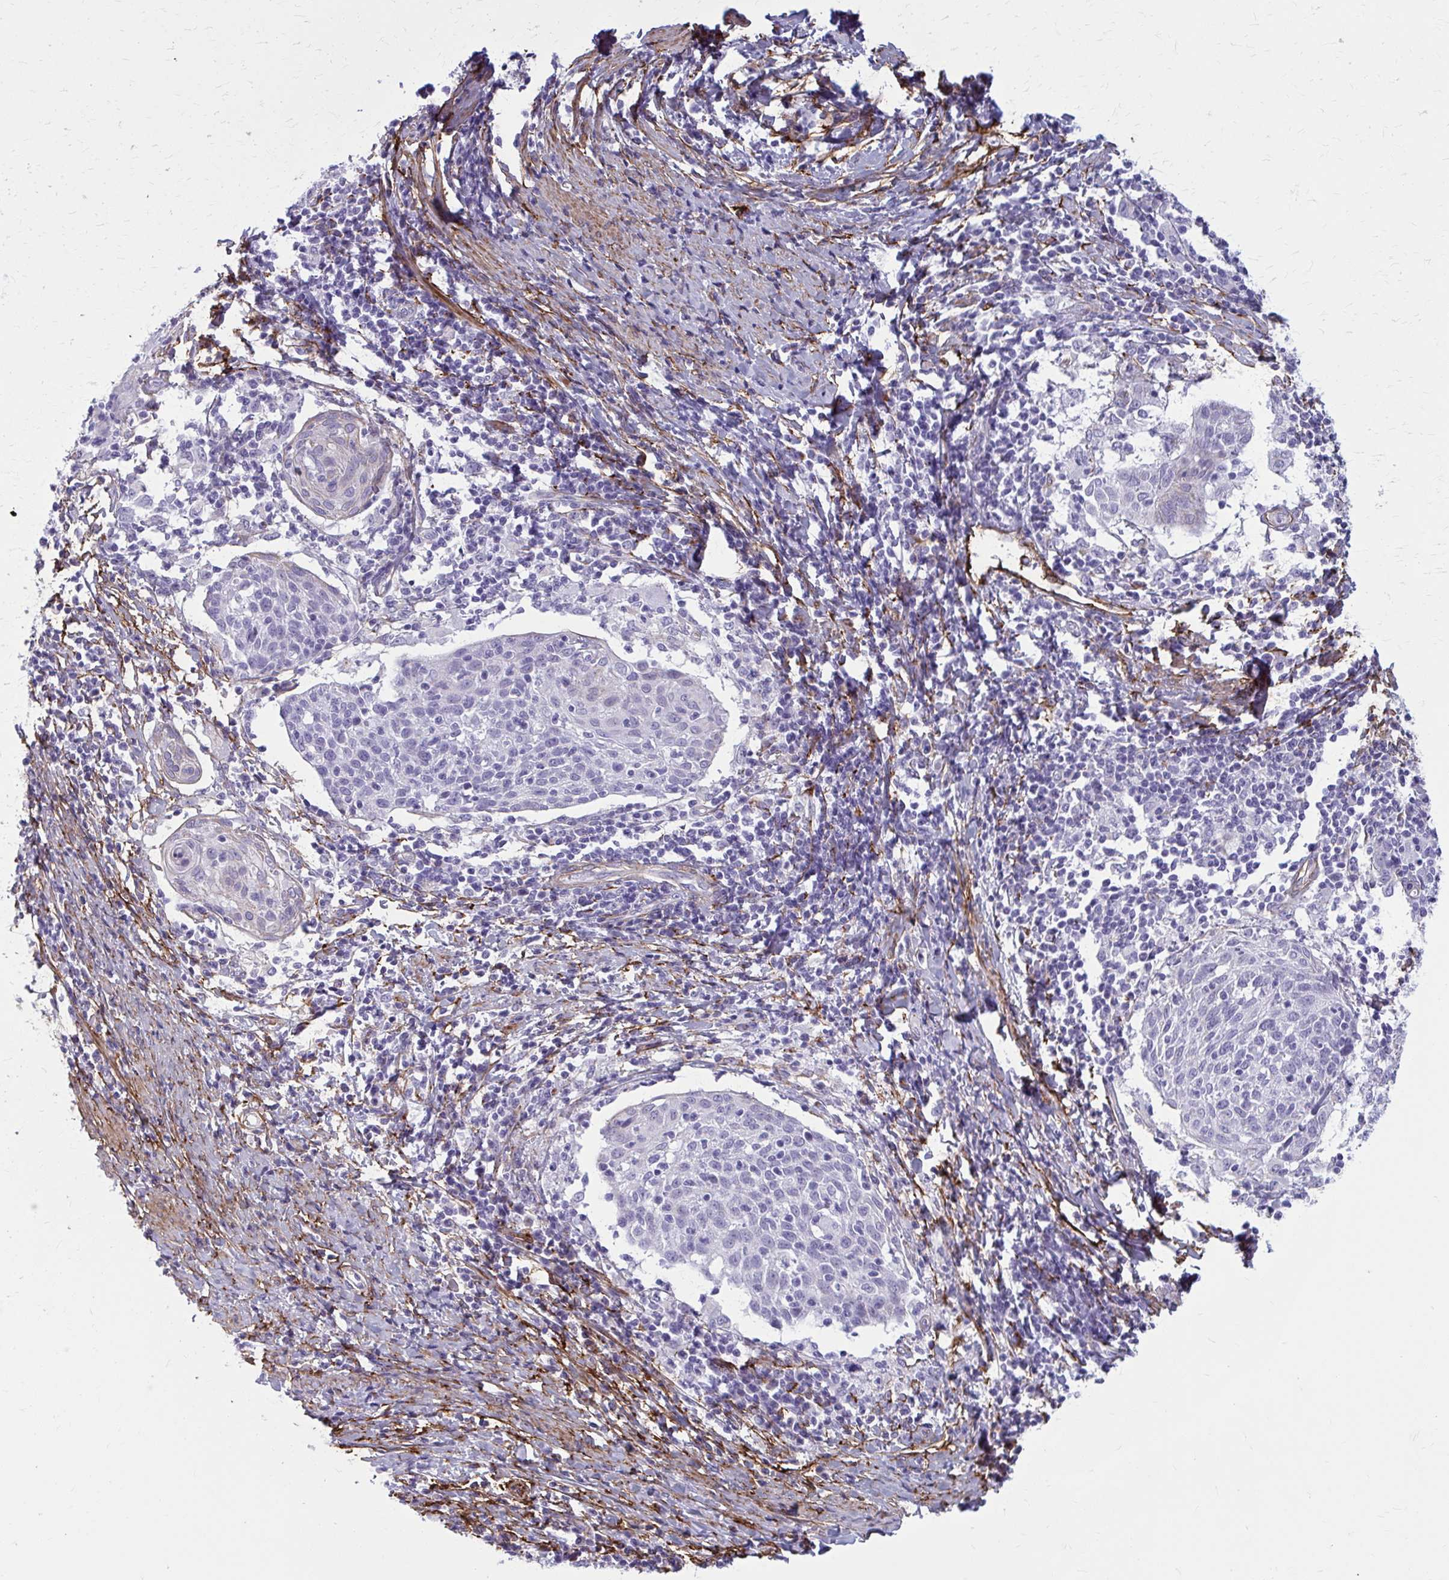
{"staining": {"intensity": "negative", "quantity": "none", "location": "none"}, "tissue": "cervical cancer", "cell_type": "Tumor cells", "image_type": "cancer", "snomed": [{"axis": "morphology", "description": "Squamous cell carcinoma, NOS"}, {"axis": "topography", "description": "Cervix"}], "caption": "There is no significant staining in tumor cells of cervical cancer (squamous cell carcinoma).", "gene": "AKAP12", "patient": {"sex": "female", "age": 52}}